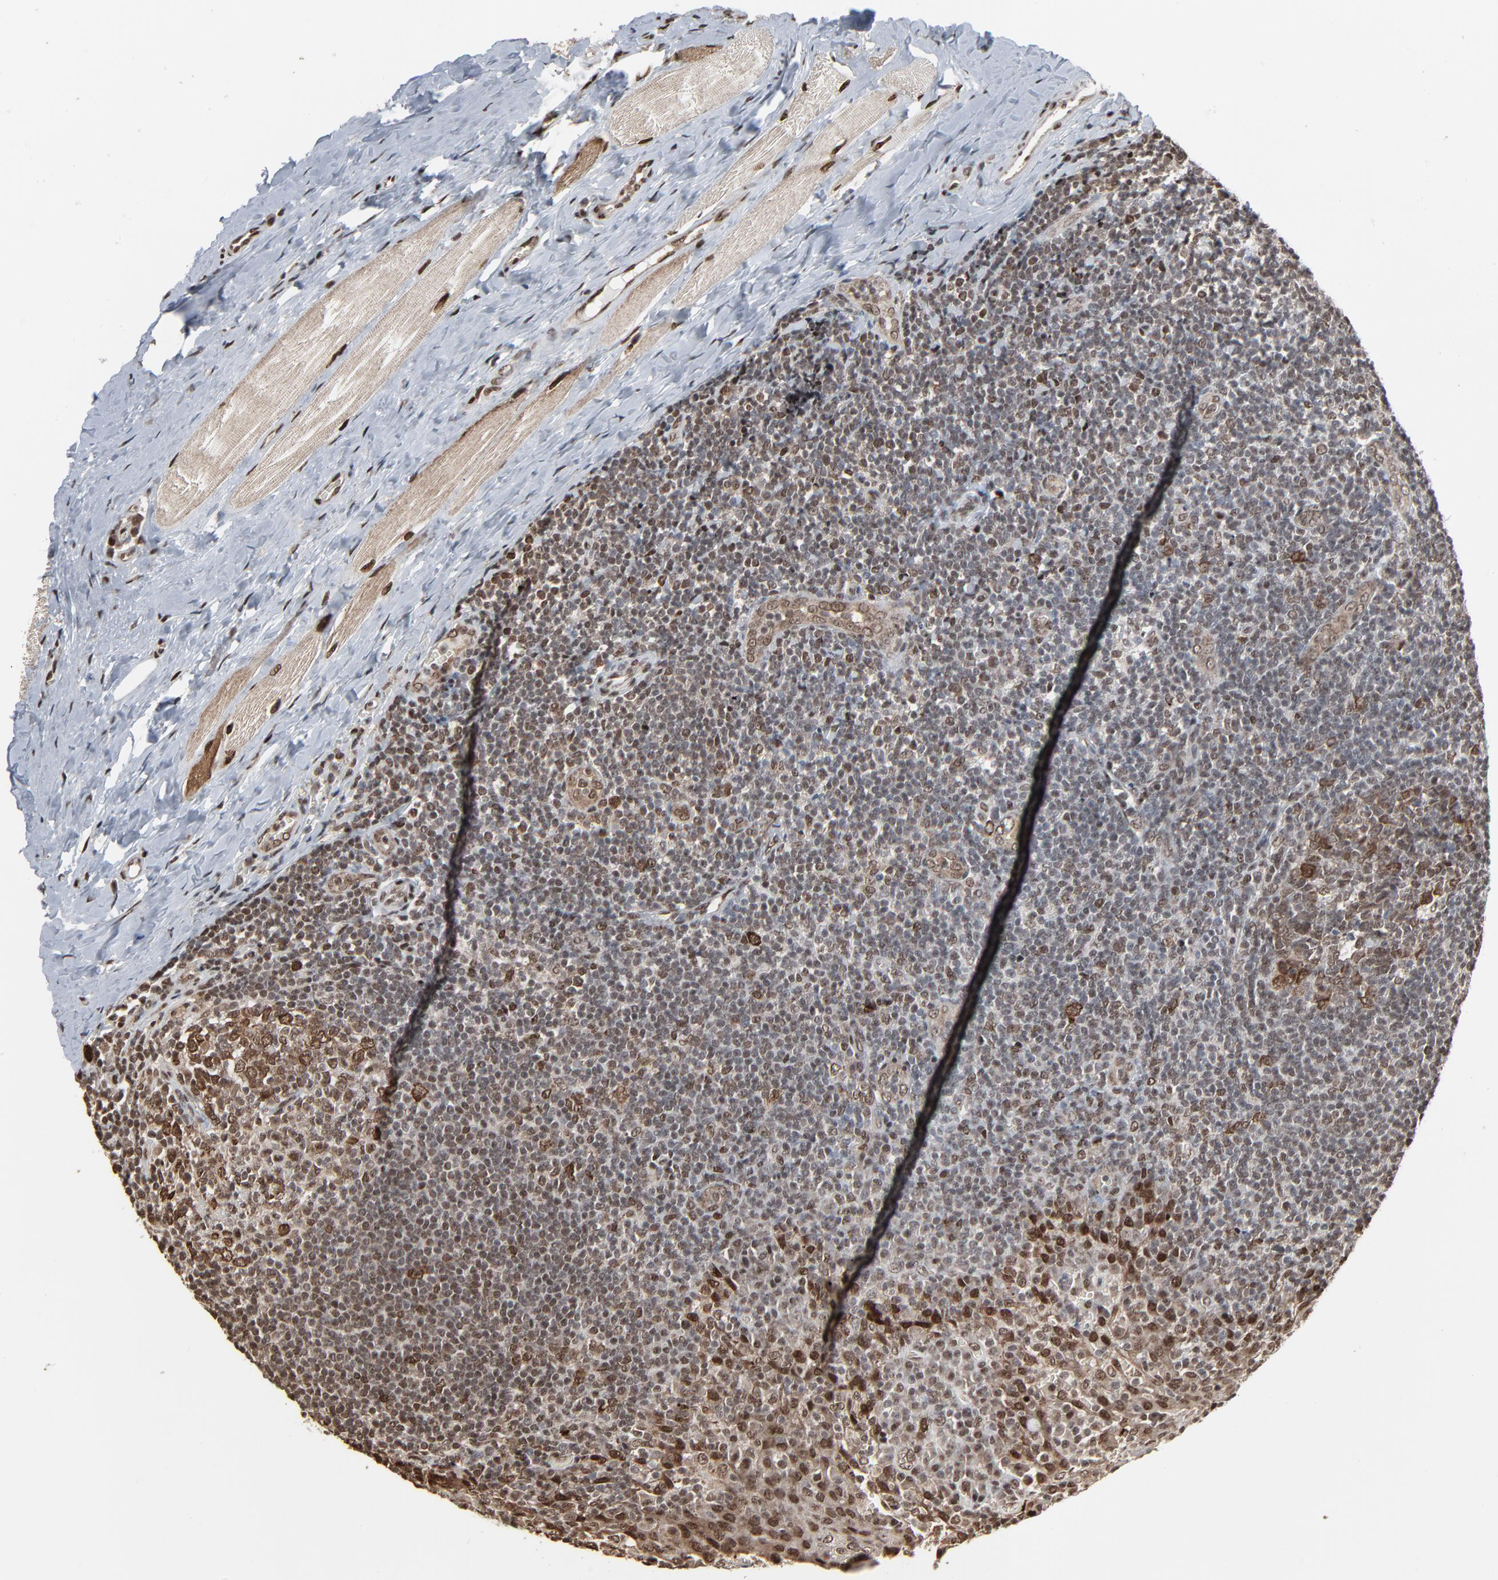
{"staining": {"intensity": "strong", "quantity": ">75%", "location": "cytoplasmic/membranous,nuclear"}, "tissue": "tonsil", "cell_type": "Germinal center cells", "image_type": "normal", "snomed": [{"axis": "morphology", "description": "Normal tissue, NOS"}, {"axis": "topography", "description": "Tonsil"}], "caption": "Immunohistochemical staining of benign human tonsil displays high levels of strong cytoplasmic/membranous,nuclear expression in about >75% of germinal center cells.", "gene": "MEIS2", "patient": {"sex": "male", "age": 31}}